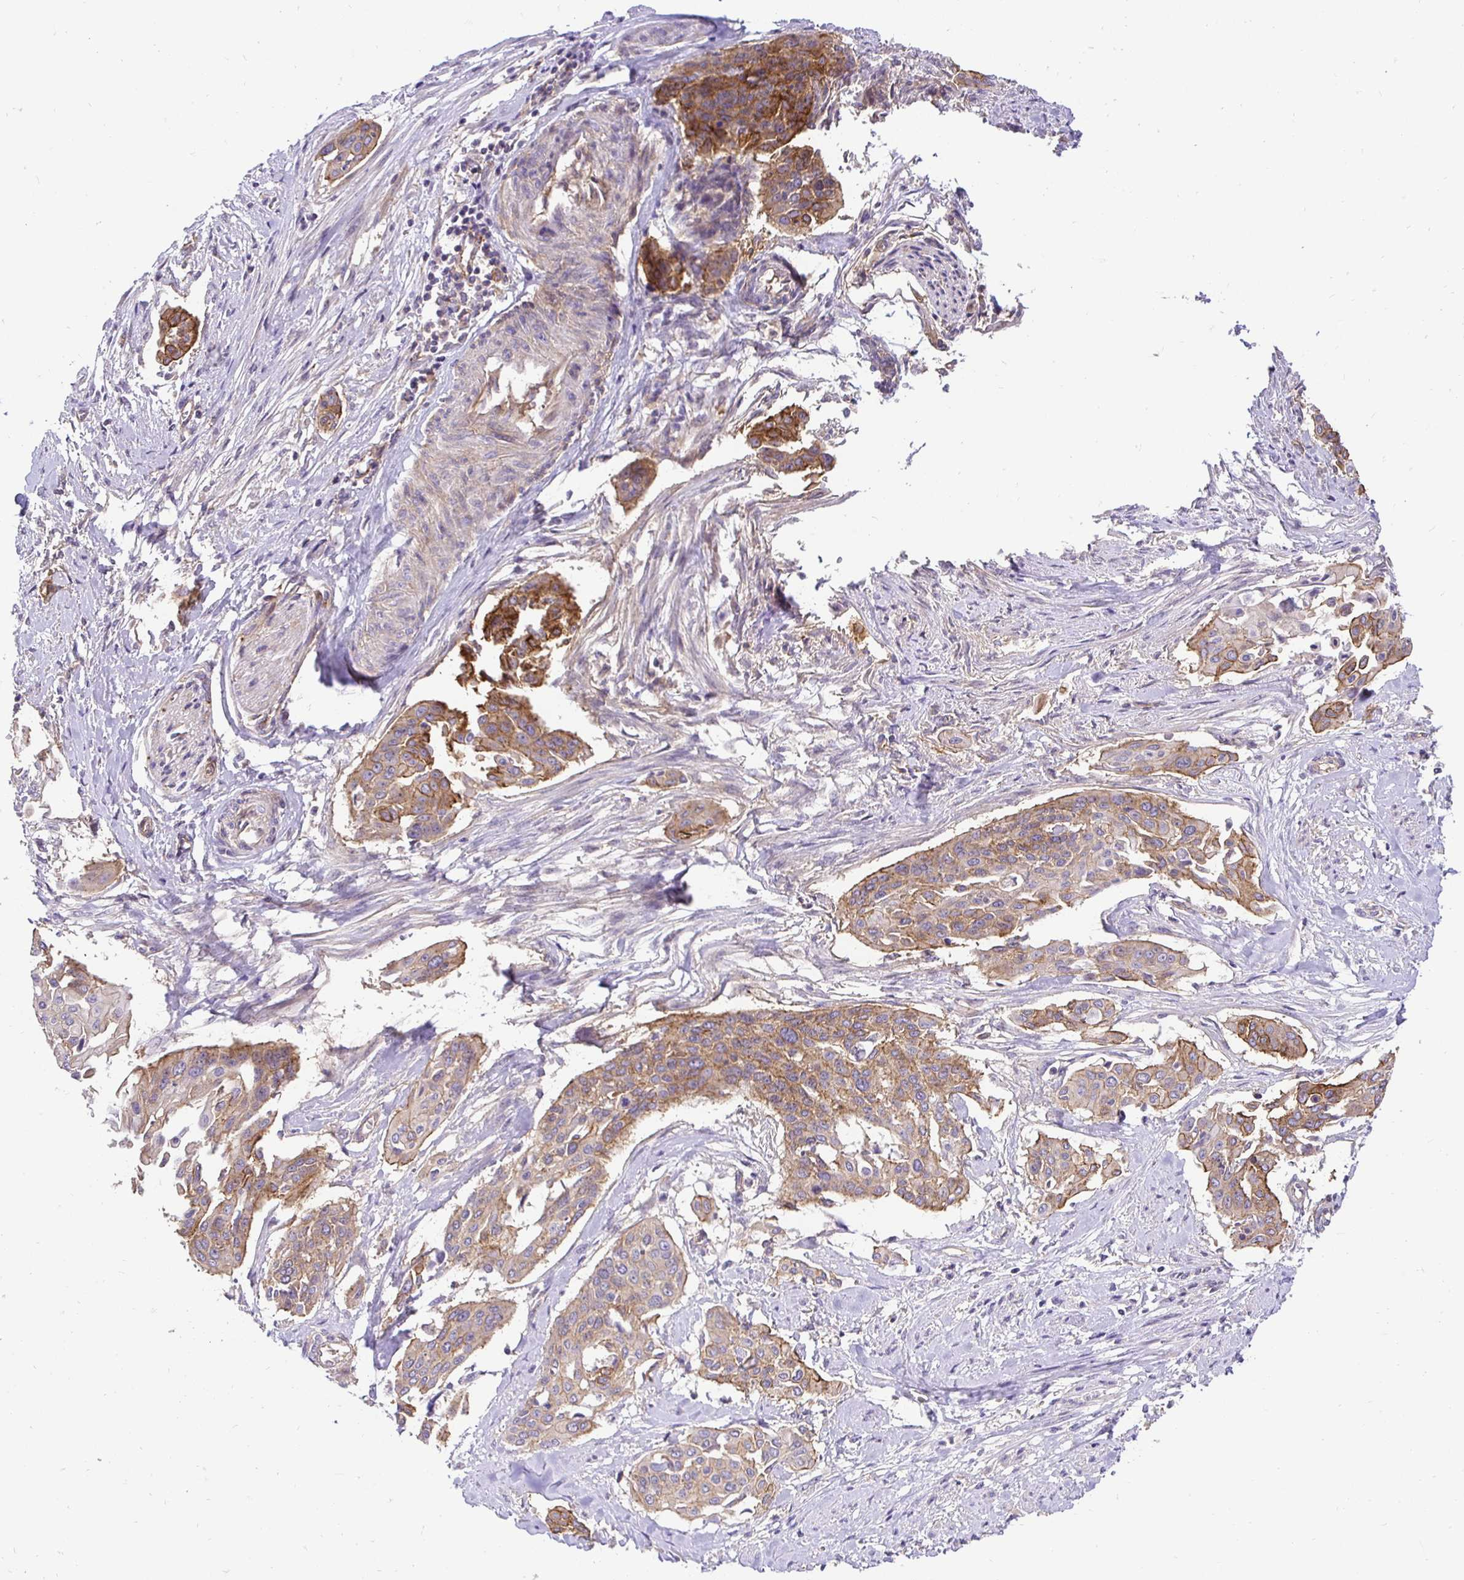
{"staining": {"intensity": "moderate", "quantity": ">75%", "location": "cytoplasmic/membranous"}, "tissue": "cervical cancer", "cell_type": "Tumor cells", "image_type": "cancer", "snomed": [{"axis": "morphology", "description": "Squamous cell carcinoma, NOS"}, {"axis": "topography", "description": "Cervix"}], "caption": "High-magnification brightfield microscopy of cervical cancer stained with DAB (brown) and counterstained with hematoxylin (blue). tumor cells exhibit moderate cytoplasmic/membranous positivity is appreciated in approximately>75% of cells.", "gene": "SLC9A1", "patient": {"sex": "female", "age": 44}}